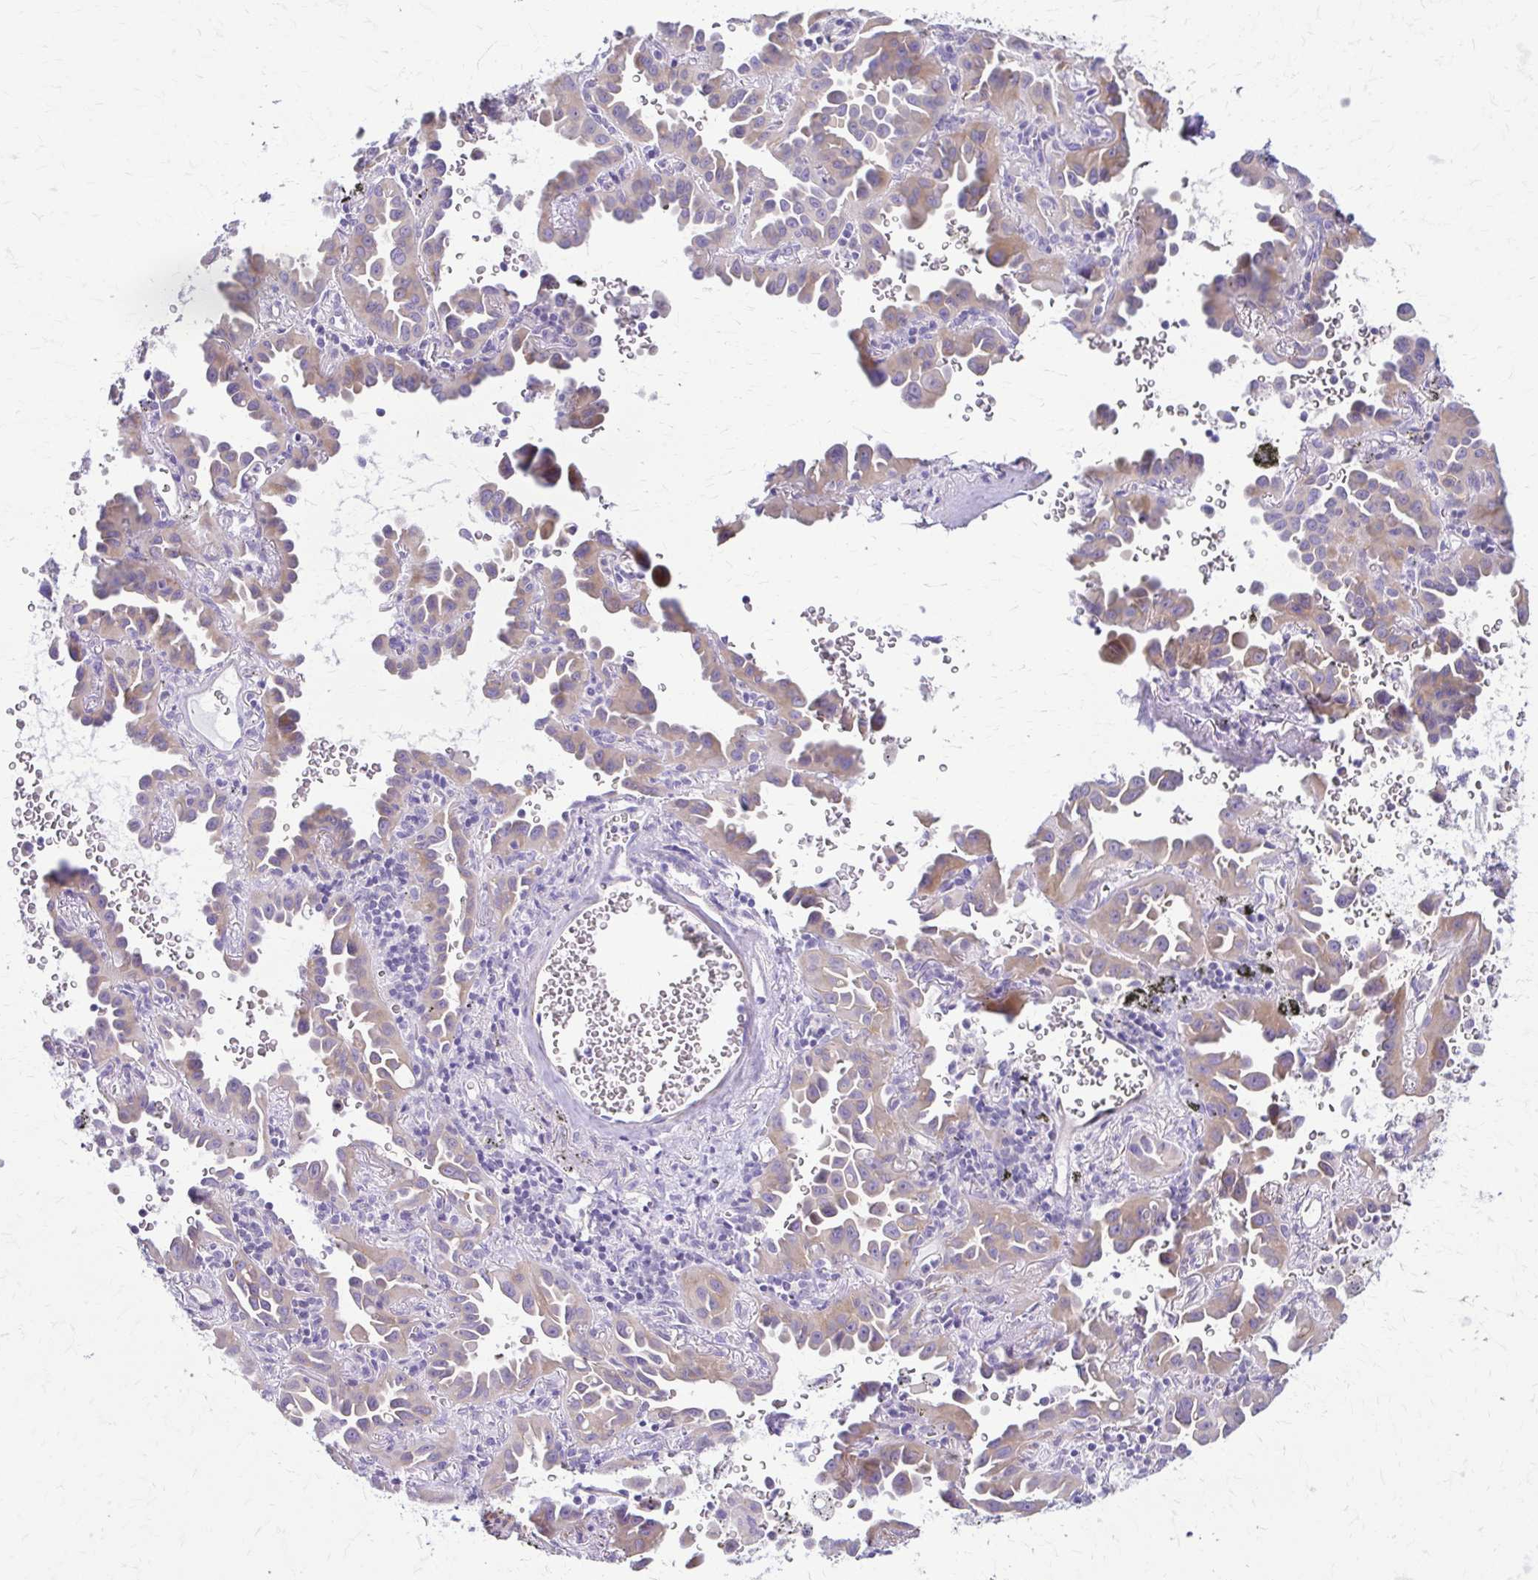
{"staining": {"intensity": "weak", "quantity": ">75%", "location": "cytoplasmic/membranous"}, "tissue": "lung cancer", "cell_type": "Tumor cells", "image_type": "cancer", "snomed": [{"axis": "morphology", "description": "Adenocarcinoma, NOS"}, {"axis": "topography", "description": "Lung"}], "caption": "IHC of human lung cancer demonstrates low levels of weak cytoplasmic/membranous expression in about >75% of tumor cells. Immunohistochemistry (ihc) stains the protein of interest in brown and the nuclei are stained blue.", "gene": "DSP", "patient": {"sex": "male", "age": 68}}